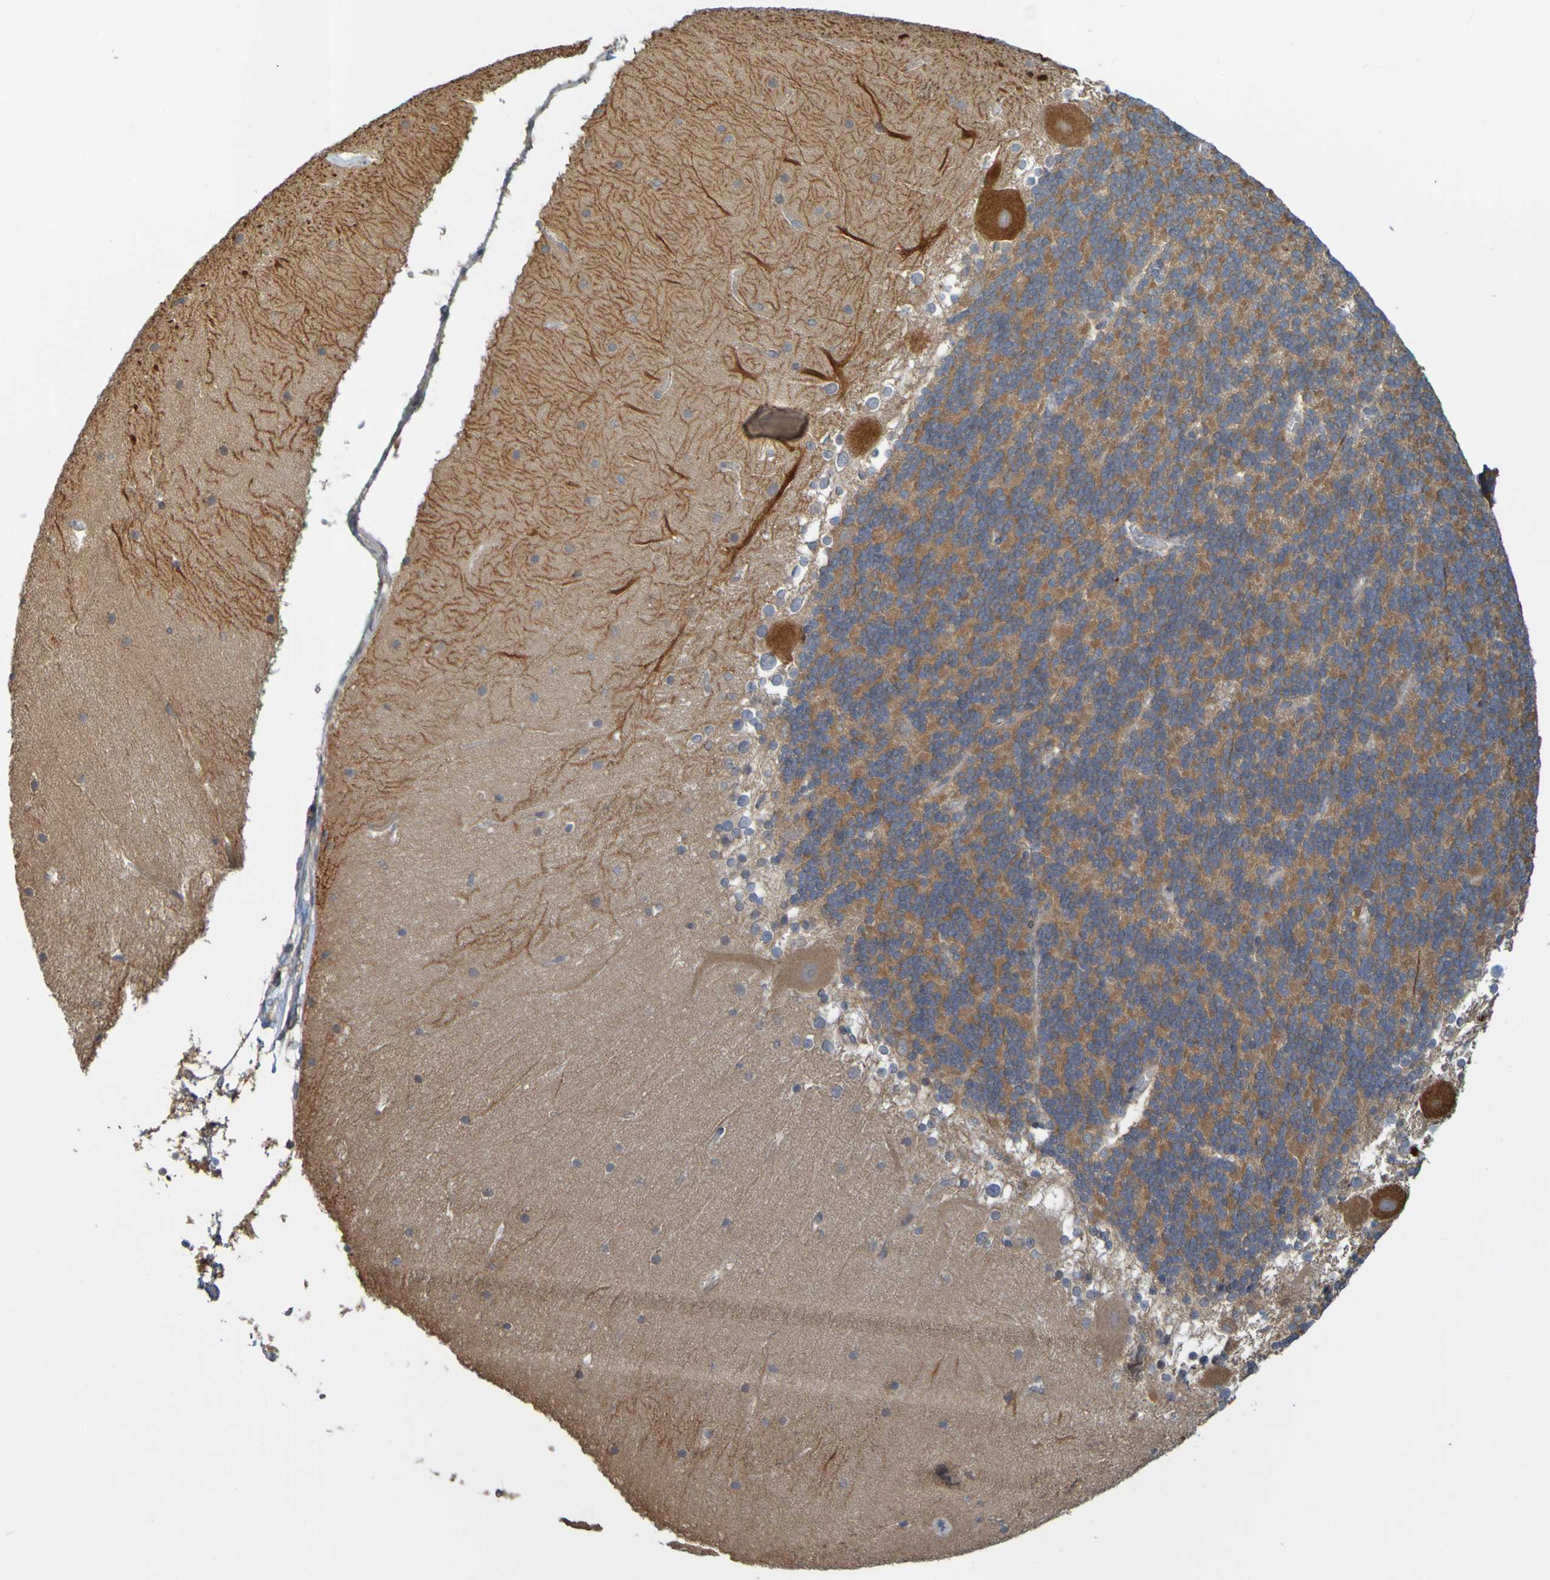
{"staining": {"intensity": "moderate", "quantity": "<25%", "location": "cytoplasmic/membranous"}, "tissue": "cerebellum", "cell_type": "Cells in granular layer", "image_type": "normal", "snomed": [{"axis": "morphology", "description": "Normal tissue, NOS"}, {"axis": "topography", "description": "Cerebellum"}], "caption": "High-magnification brightfield microscopy of unremarkable cerebellum stained with DAB (brown) and counterstained with hematoxylin (blue). cells in granular layer exhibit moderate cytoplasmic/membranous staining is seen in about<25% of cells.", "gene": "NAV2", "patient": {"sex": "female", "age": 19}}